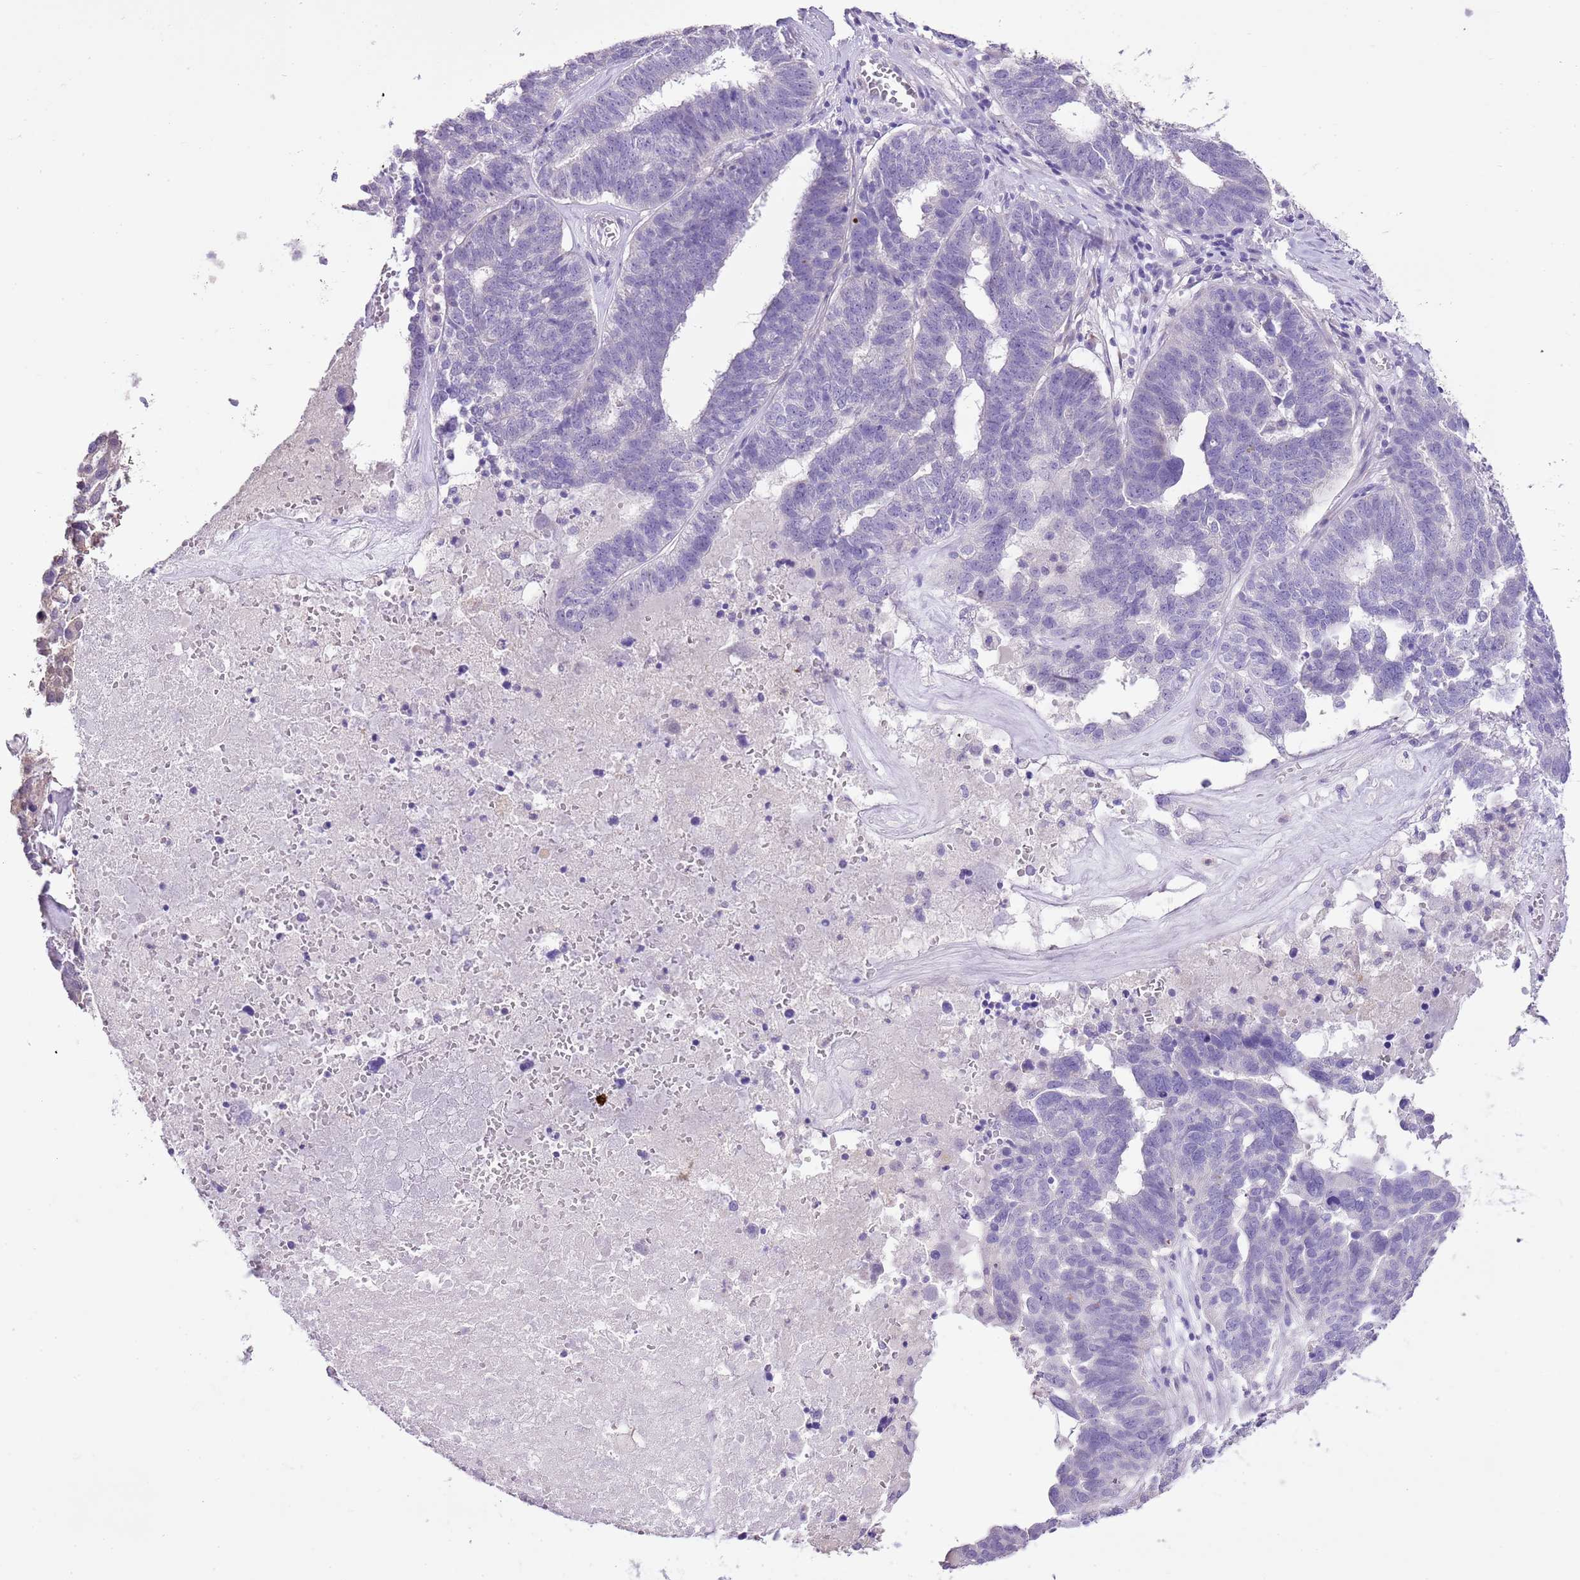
{"staining": {"intensity": "negative", "quantity": "none", "location": "none"}, "tissue": "ovarian cancer", "cell_type": "Tumor cells", "image_type": "cancer", "snomed": [{"axis": "morphology", "description": "Cystadenocarcinoma, serous, NOS"}, {"axis": "topography", "description": "Ovary"}], "caption": "The image displays no staining of tumor cells in ovarian cancer.", "gene": "XPO7", "patient": {"sex": "female", "age": 59}}